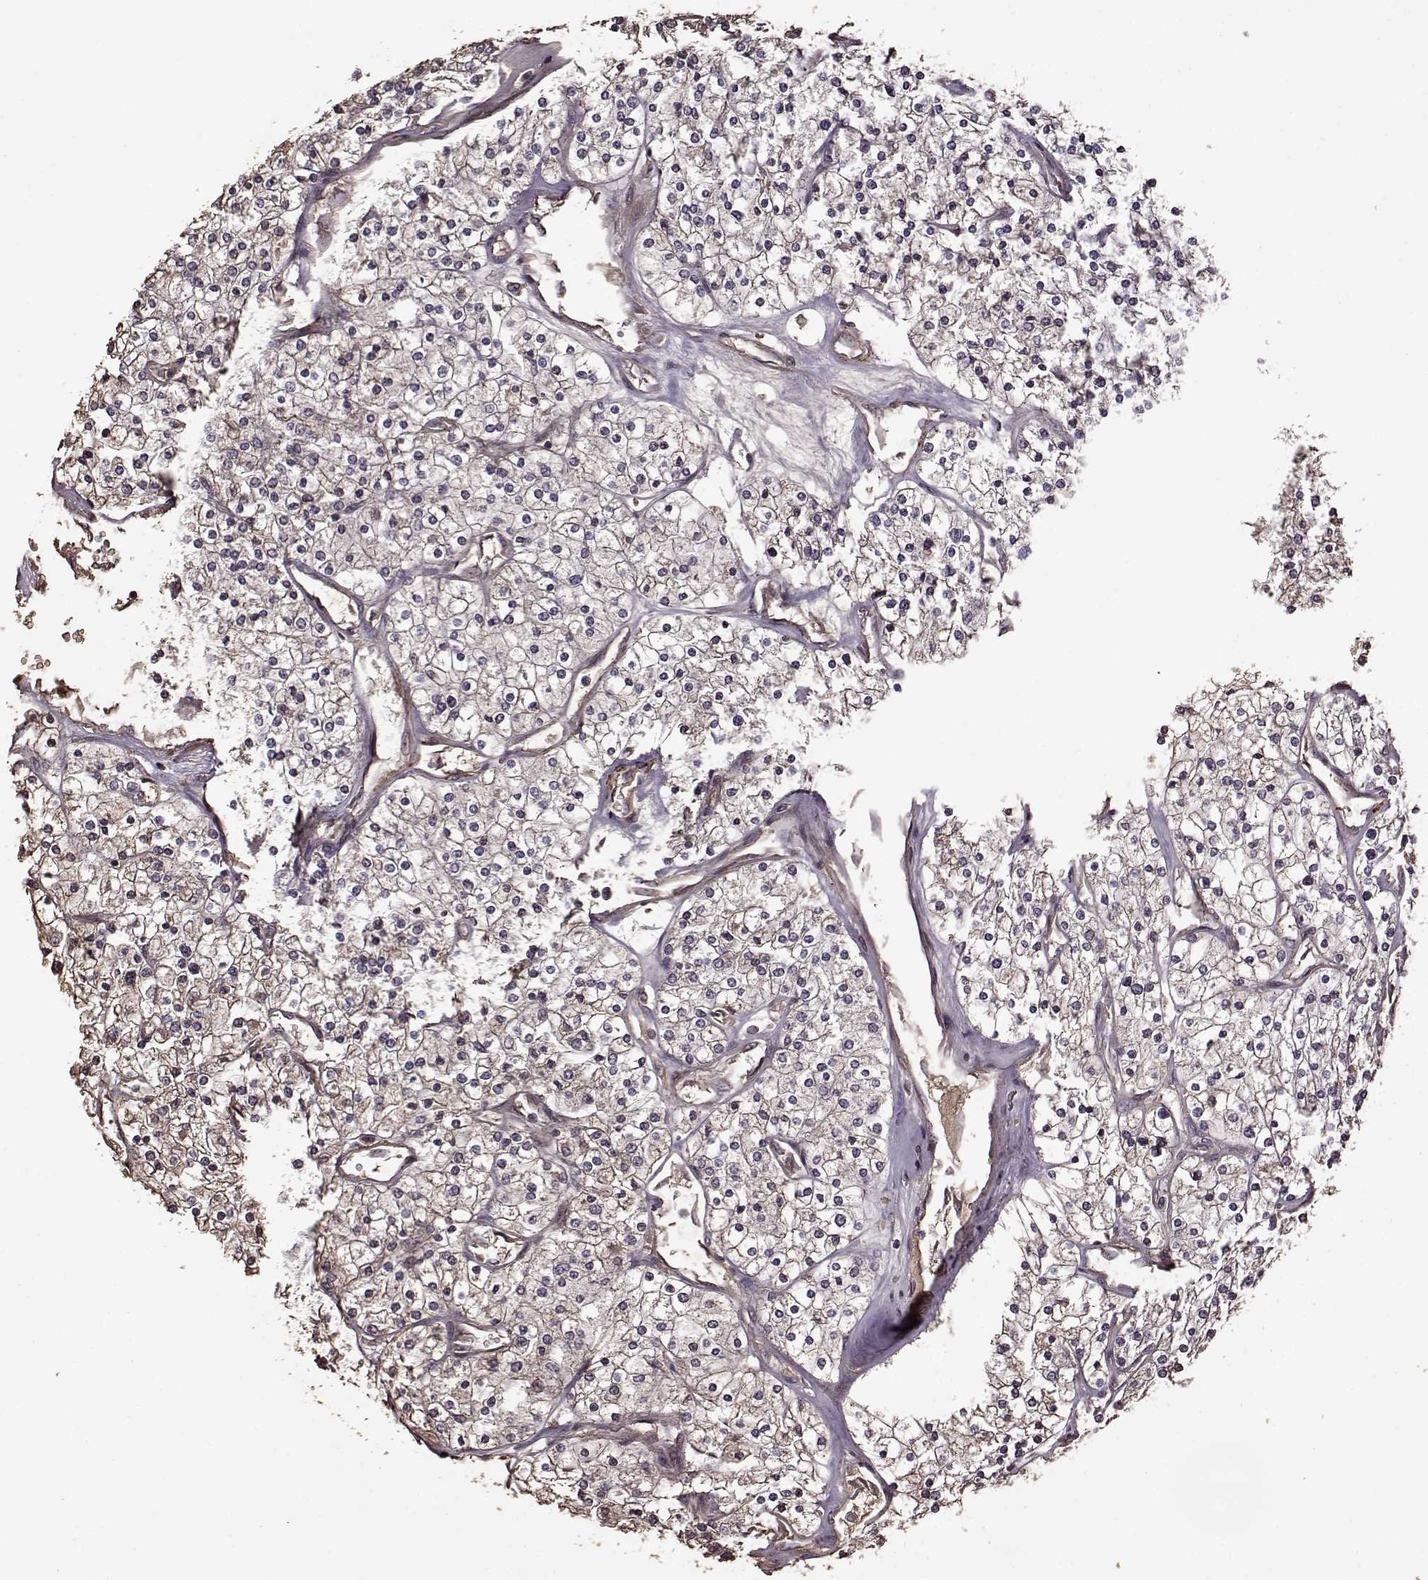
{"staining": {"intensity": "weak", "quantity": "<25%", "location": "cytoplasmic/membranous"}, "tissue": "renal cancer", "cell_type": "Tumor cells", "image_type": "cancer", "snomed": [{"axis": "morphology", "description": "Adenocarcinoma, NOS"}, {"axis": "topography", "description": "Kidney"}], "caption": "Renal cancer (adenocarcinoma) stained for a protein using immunohistochemistry (IHC) demonstrates no staining tumor cells.", "gene": "FBXW11", "patient": {"sex": "male", "age": 80}}